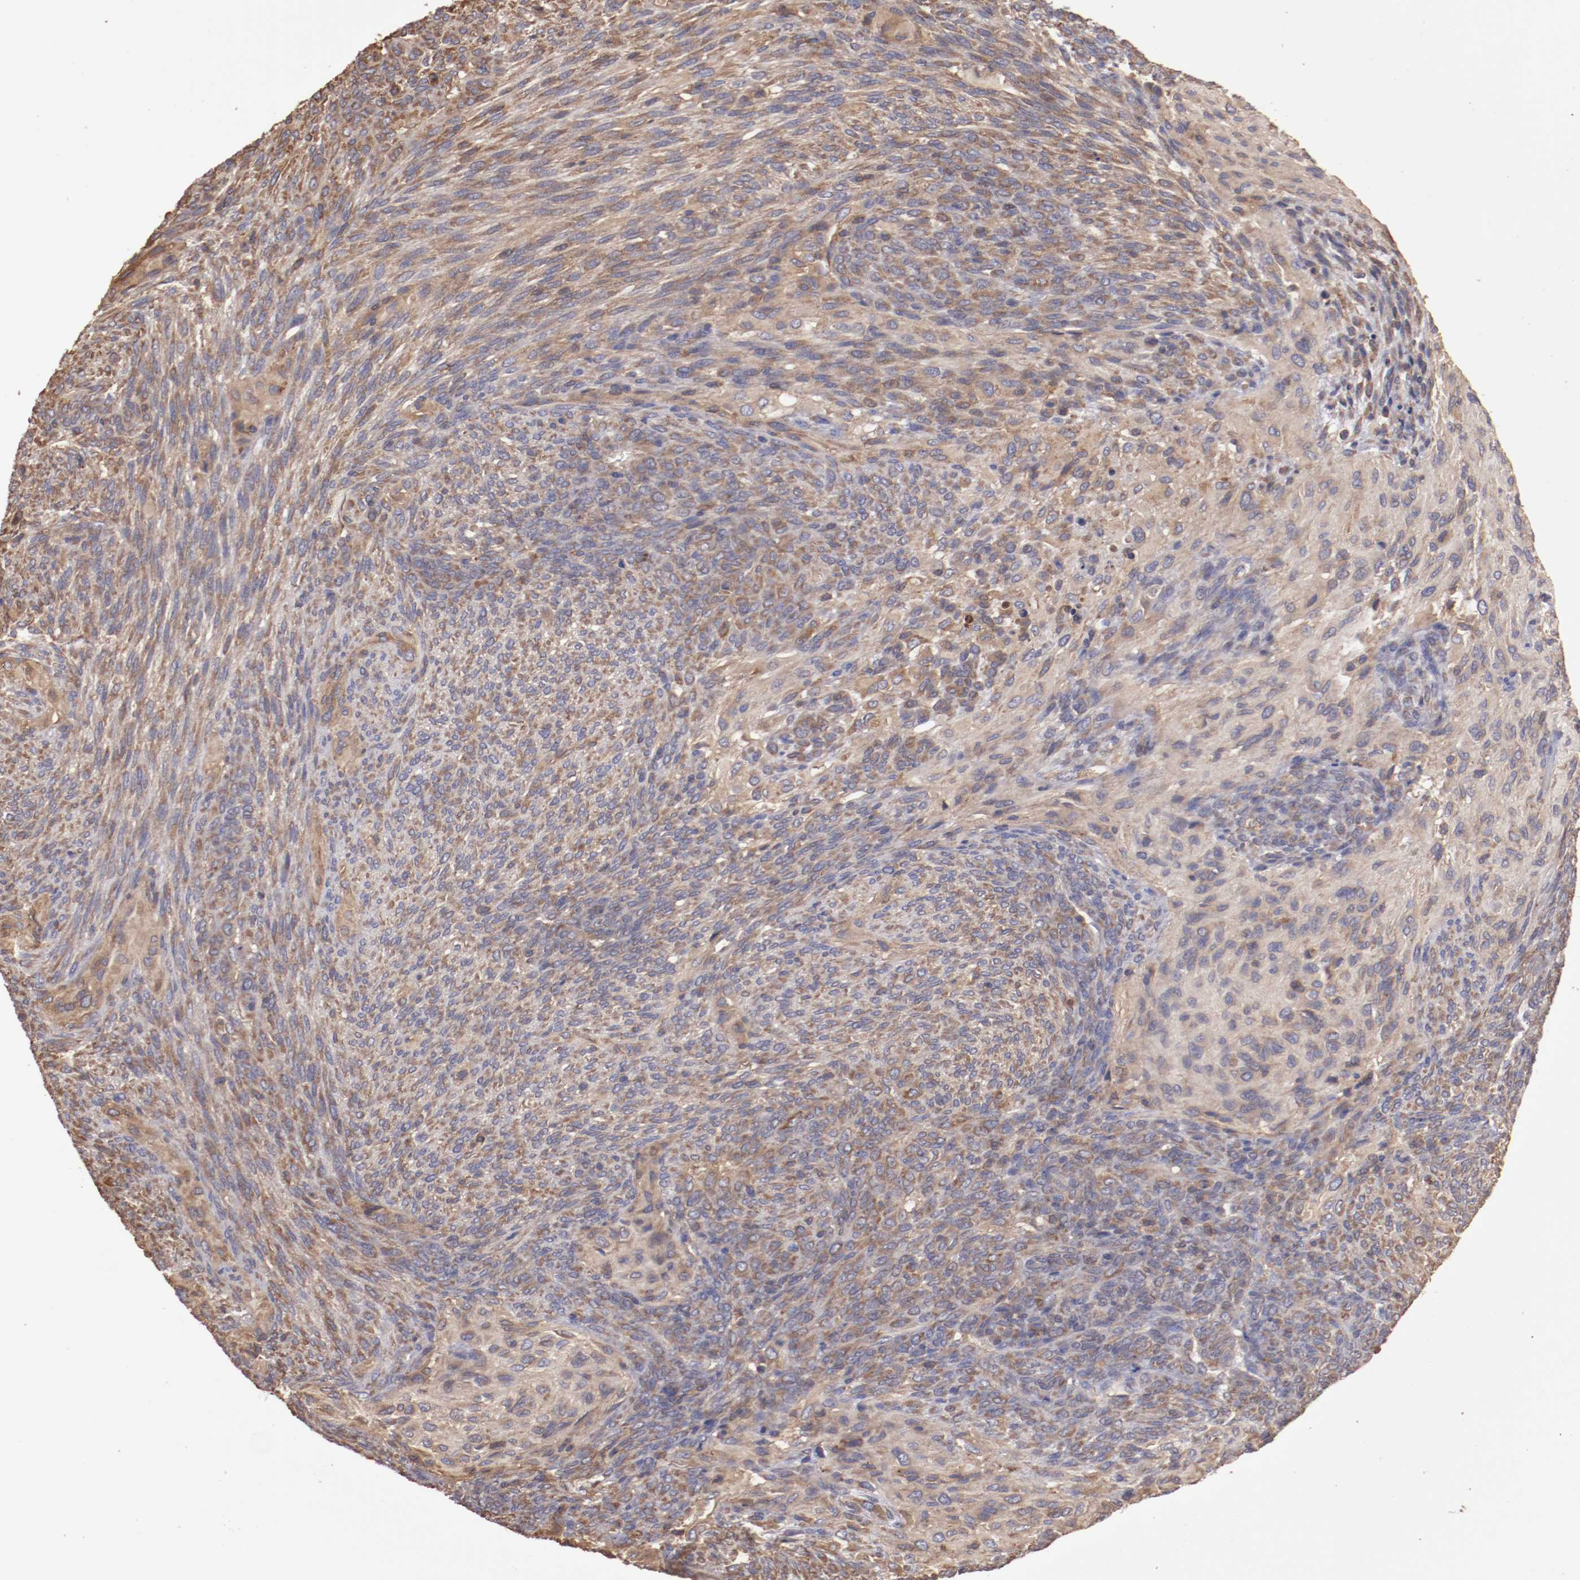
{"staining": {"intensity": "moderate", "quantity": "25%-75%", "location": "cytoplasmic/membranous"}, "tissue": "glioma", "cell_type": "Tumor cells", "image_type": "cancer", "snomed": [{"axis": "morphology", "description": "Glioma, malignant, High grade"}, {"axis": "topography", "description": "Cerebral cortex"}], "caption": "This is an image of IHC staining of glioma, which shows moderate positivity in the cytoplasmic/membranous of tumor cells.", "gene": "NFKBIE", "patient": {"sex": "female", "age": 55}}